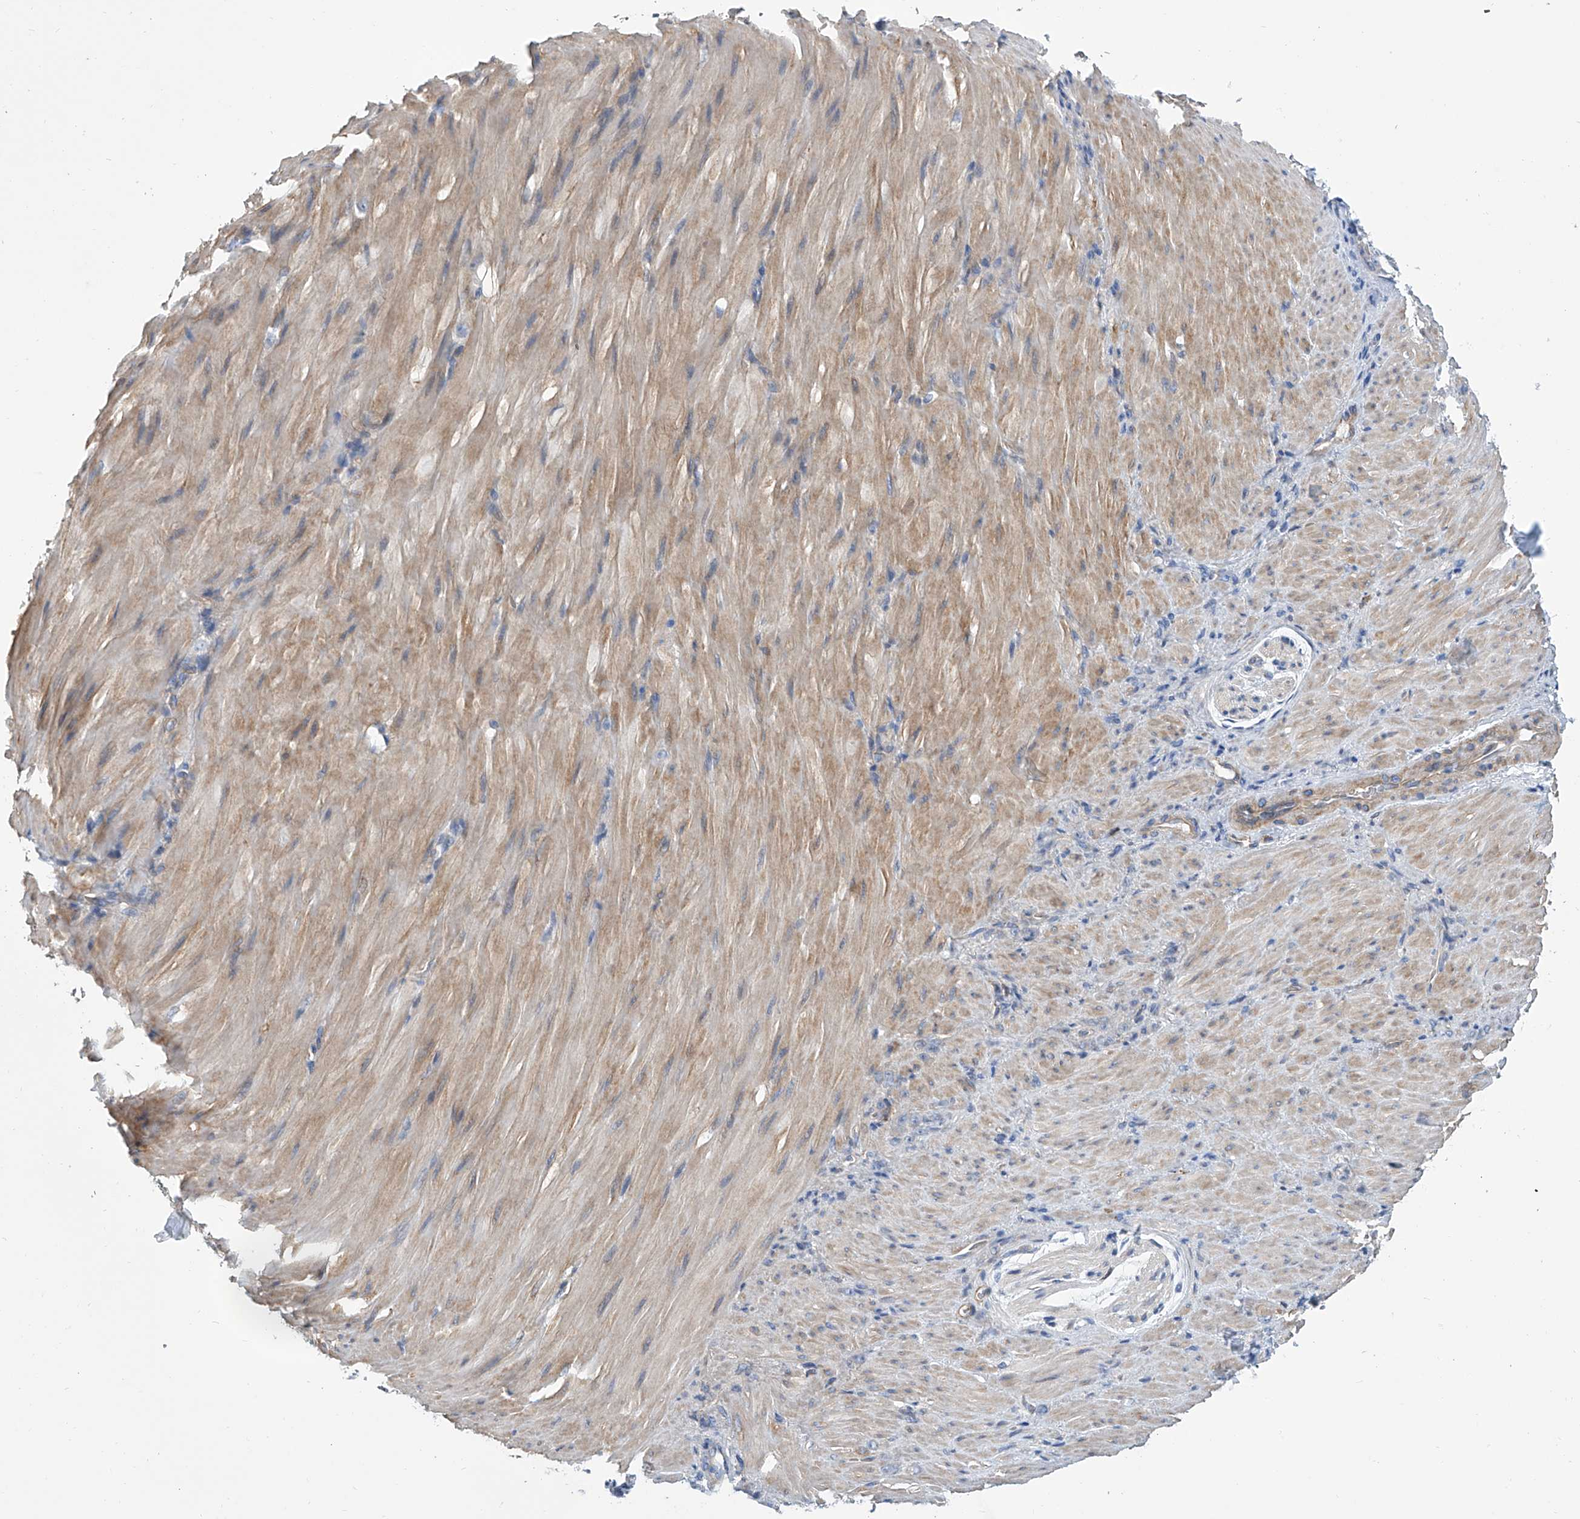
{"staining": {"intensity": "negative", "quantity": "none", "location": "none"}, "tissue": "stomach cancer", "cell_type": "Tumor cells", "image_type": "cancer", "snomed": [{"axis": "morphology", "description": "Normal tissue, NOS"}, {"axis": "morphology", "description": "Adenocarcinoma, NOS"}, {"axis": "topography", "description": "Stomach"}], "caption": "IHC of human adenocarcinoma (stomach) shows no staining in tumor cells.", "gene": "TNN", "patient": {"sex": "male", "age": 82}}